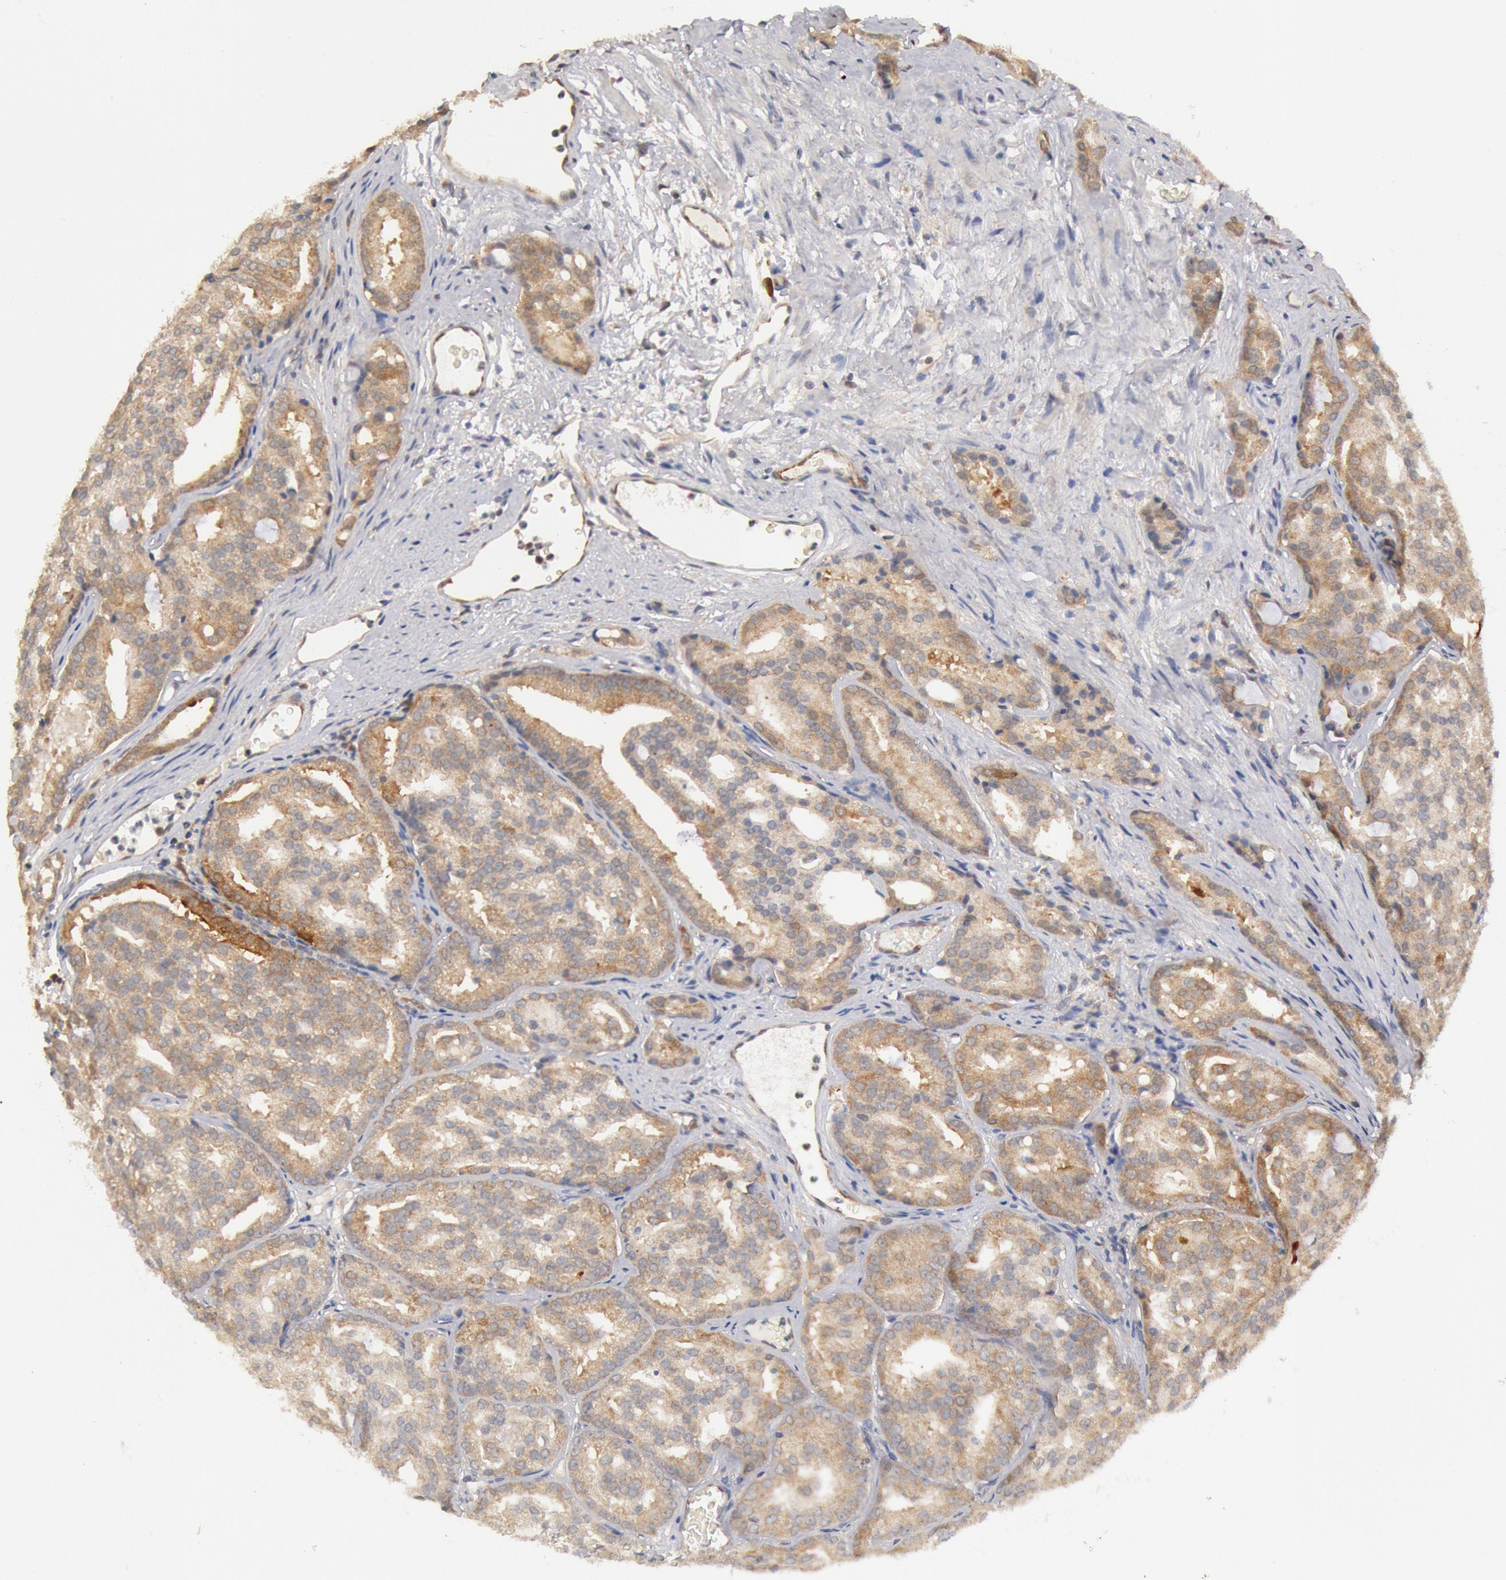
{"staining": {"intensity": "moderate", "quantity": "25%-75%", "location": "cytoplasmic/membranous"}, "tissue": "prostate cancer", "cell_type": "Tumor cells", "image_type": "cancer", "snomed": [{"axis": "morphology", "description": "Adenocarcinoma, High grade"}, {"axis": "topography", "description": "Prostate"}], "caption": "This image demonstrates high-grade adenocarcinoma (prostate) stained with immunohistochemistry (IHC) to label a protein in brown. The cytoplasmic/membranous of tumor cells show moderate positivity for the protein. Nuclei are counter-stained blue.", "gene": "DNAJA1", "patient": {"sex": "male", "age": 64}}